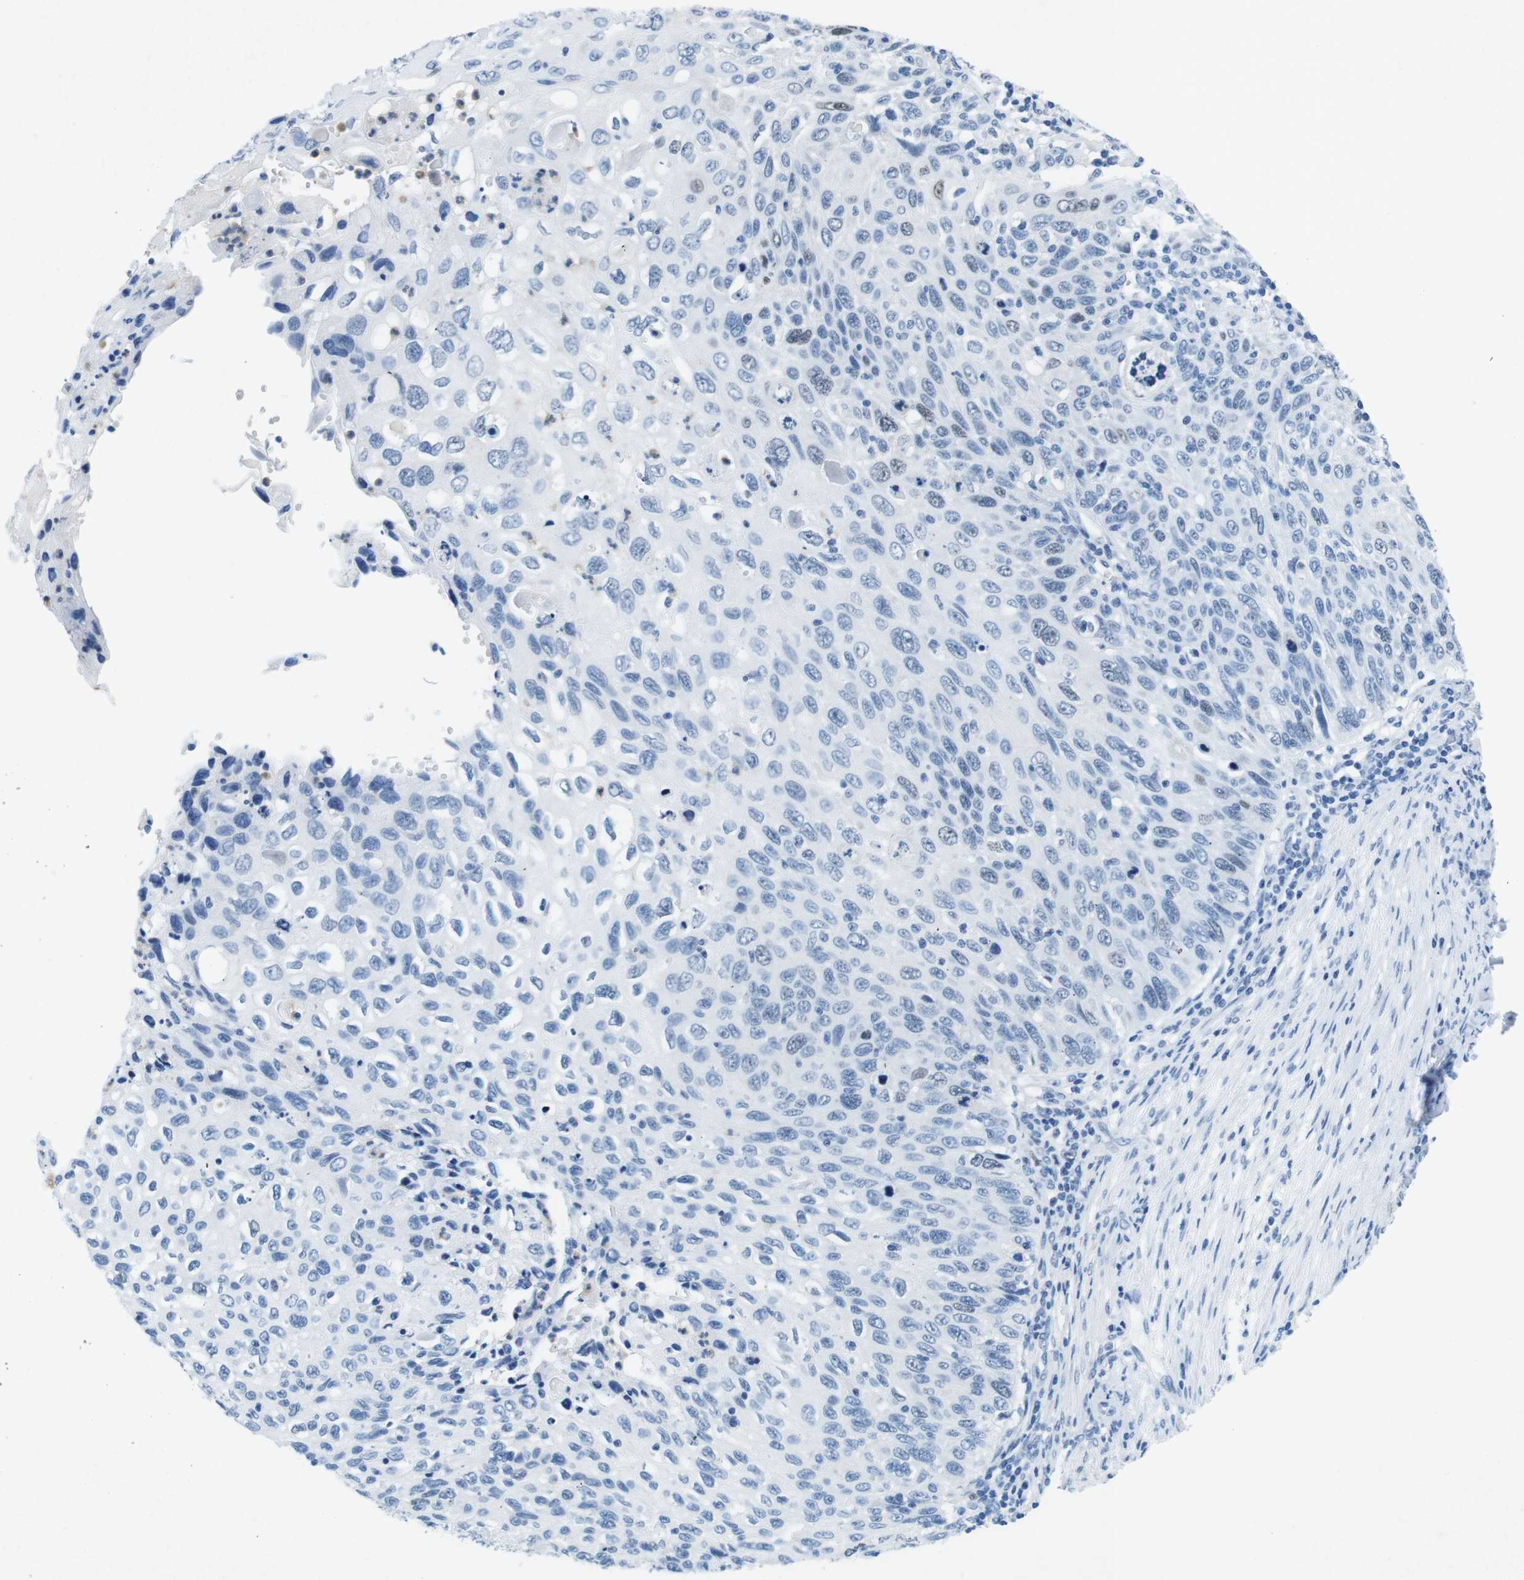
{"staining": {"intensity": "weak", "quantity": "<25%", "location": "nuclear"}, "tissue": "cervical cancer", "cell_type": "Tumor cells", "image_type": "cancer", "snomed": [{"axis": "morphology", "description": "Squamous cell carcinoma, NOS"}, {"axis": "topography", "description": "Cervix"}], "caption": "Tumor cells are negative for protein expression in human cervical cancer (squamous cell carcinoma).", "gene": "CTAG1B", "patient": {"sex": "female", "age": 70}}